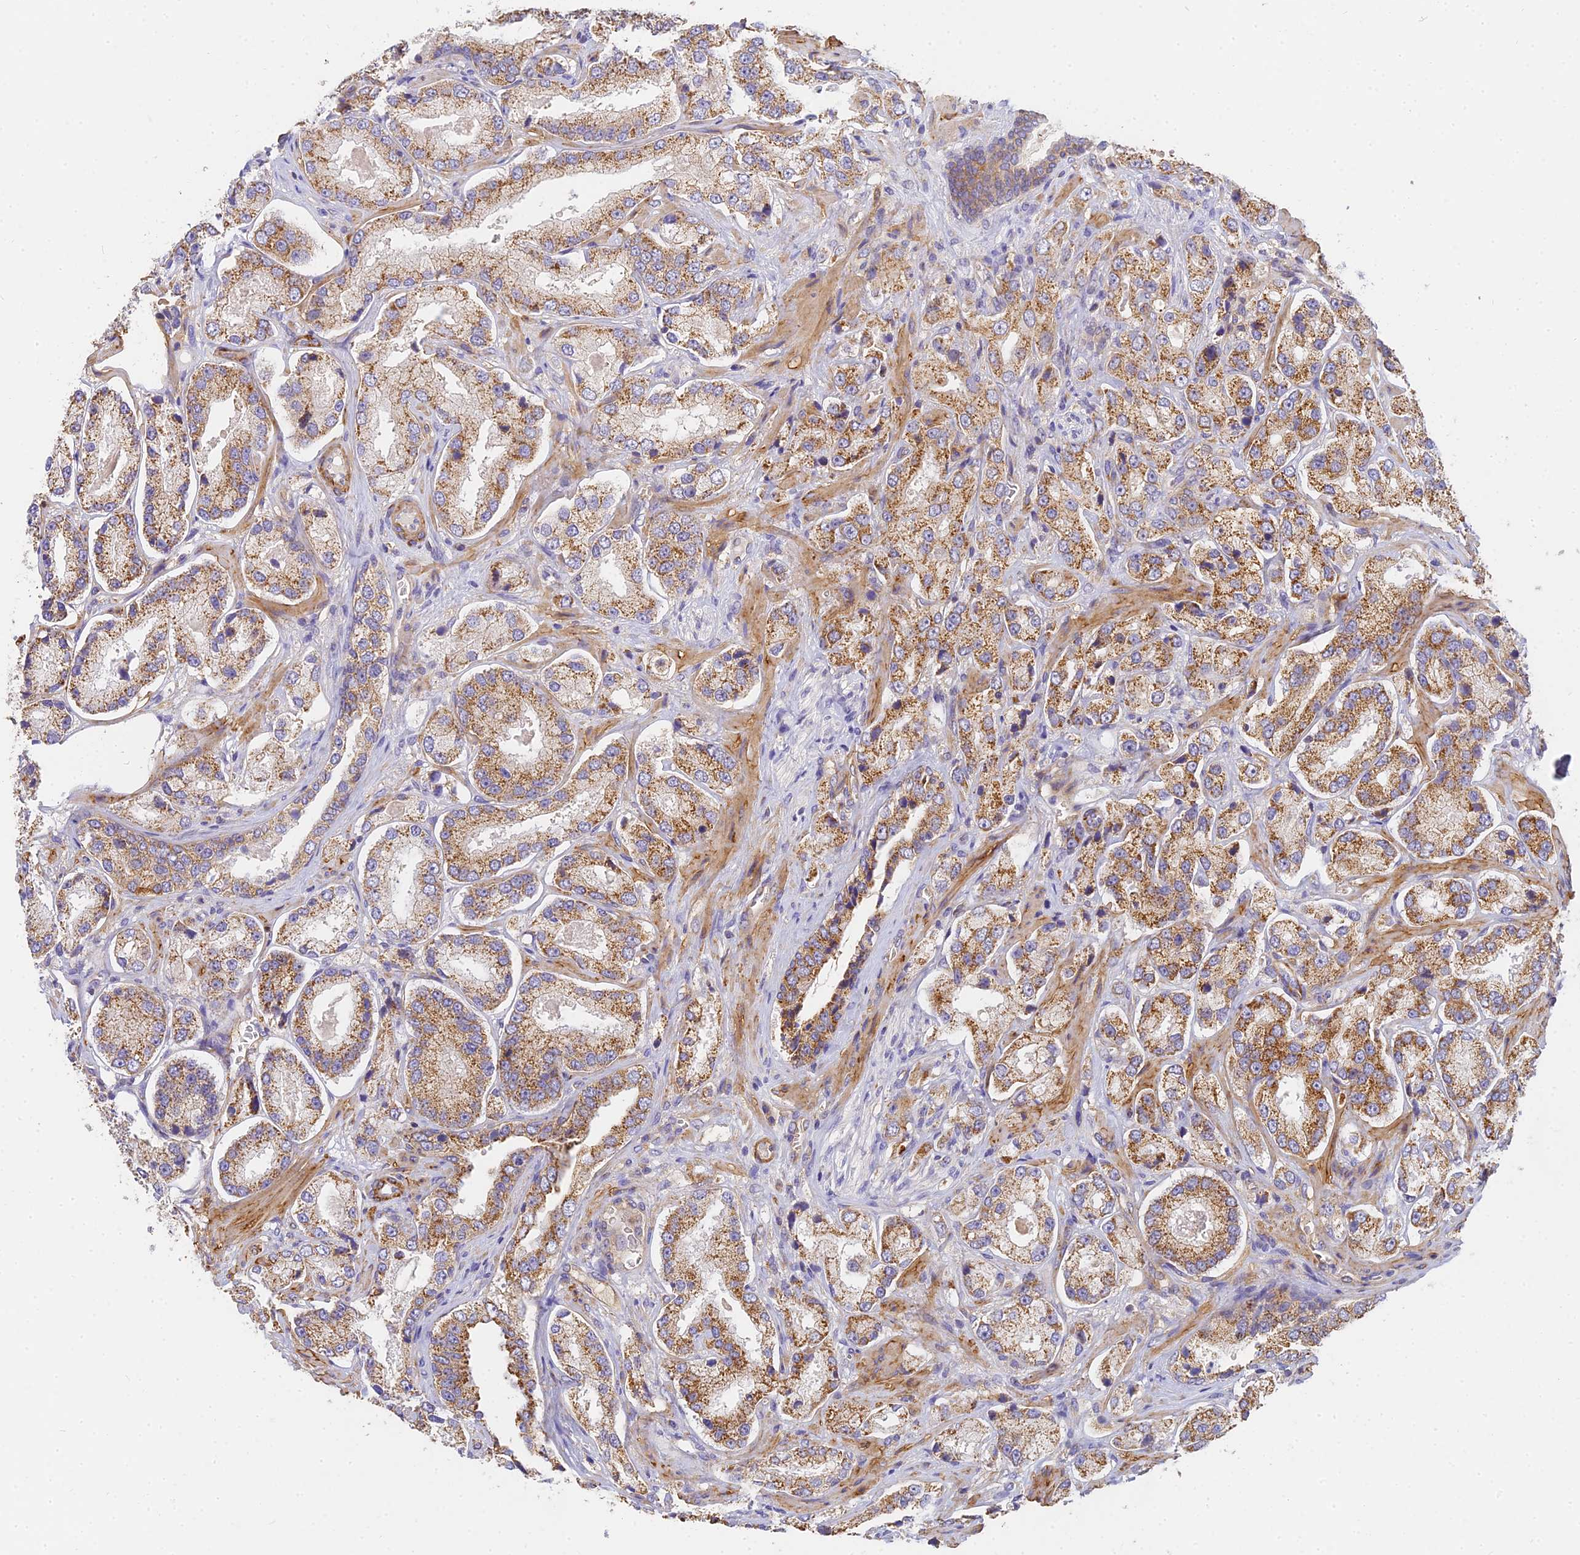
{"staining": {"intensity": "moderate", "quantity": ">75%", "location": "cytoplasmic/membranous"}, "tissue": "prostate cancer", "cell_type": "Tumor cells", "image_type": "cancer", "snomed": [{"axis": "morphology", "description": "Adenocarcinoma, High grade"}, {"axis": "topography", "description": "Prostate"}], "caption": "Prostate cancer stained for a protein (brown) demonstrates moderate cytoplasmic/membranous positive staining in about >75% of tumor cells.", "gene": "MRPL15", "patient": {"sex": "male", "age": 64}}